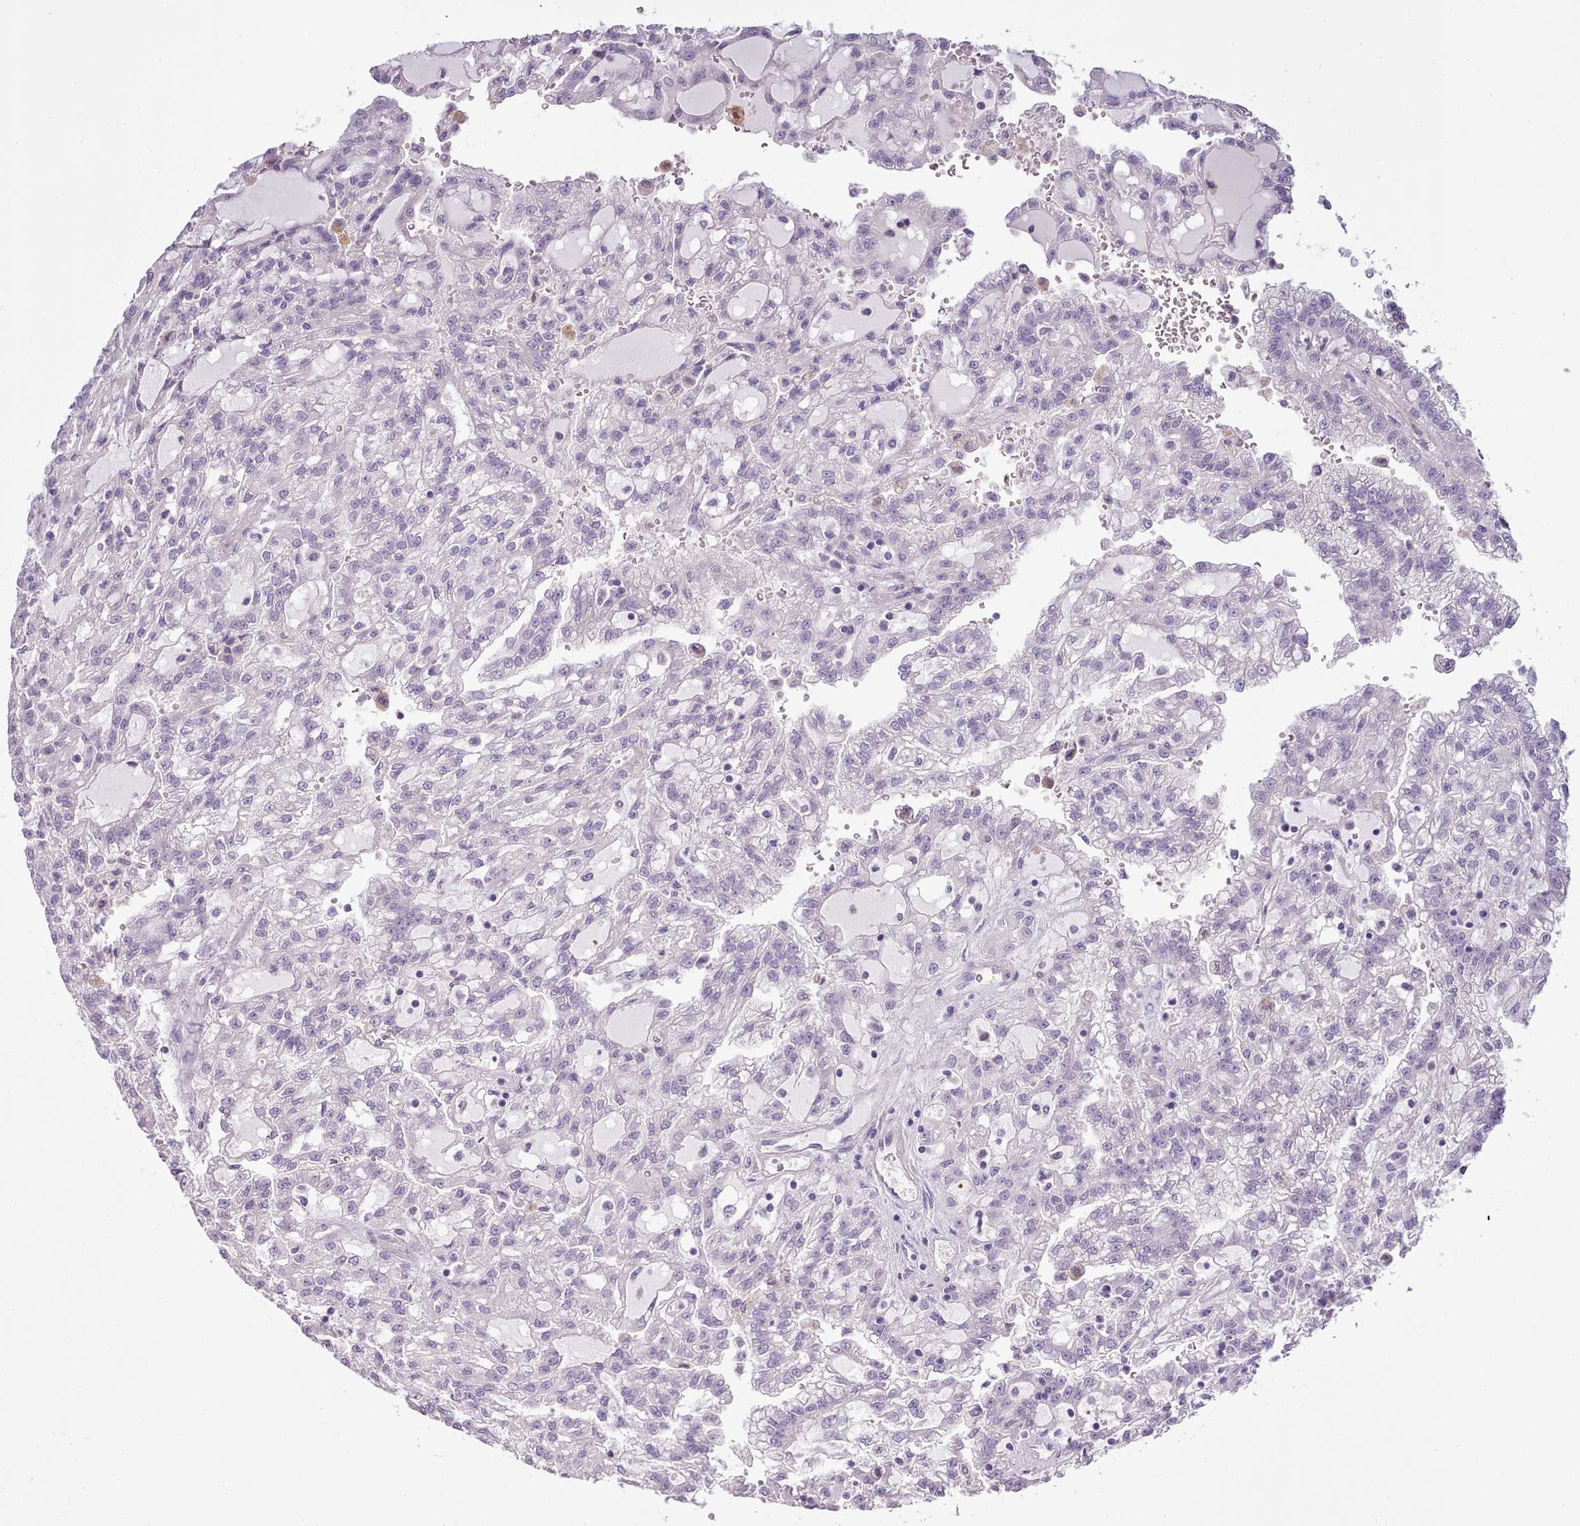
{"staining": {"intensity": "negative", "quantity": "none", "location": "none"}, "tissue": "renal cancer", "cell_type": "Tumor cells", "image_type": "cancer", "snomed": [{"axis": "morphology", "description": "Adenocarcinoma, NOS"}, {"axis": "topography", "description": "Kidney"}], "caption": "Human renal cancer stained for a protein using immunohistochemistry (IHC) exhibits no expression in tumor cells.", "gene": "SETX", "patient": {"sex": "male", "age": 63}}